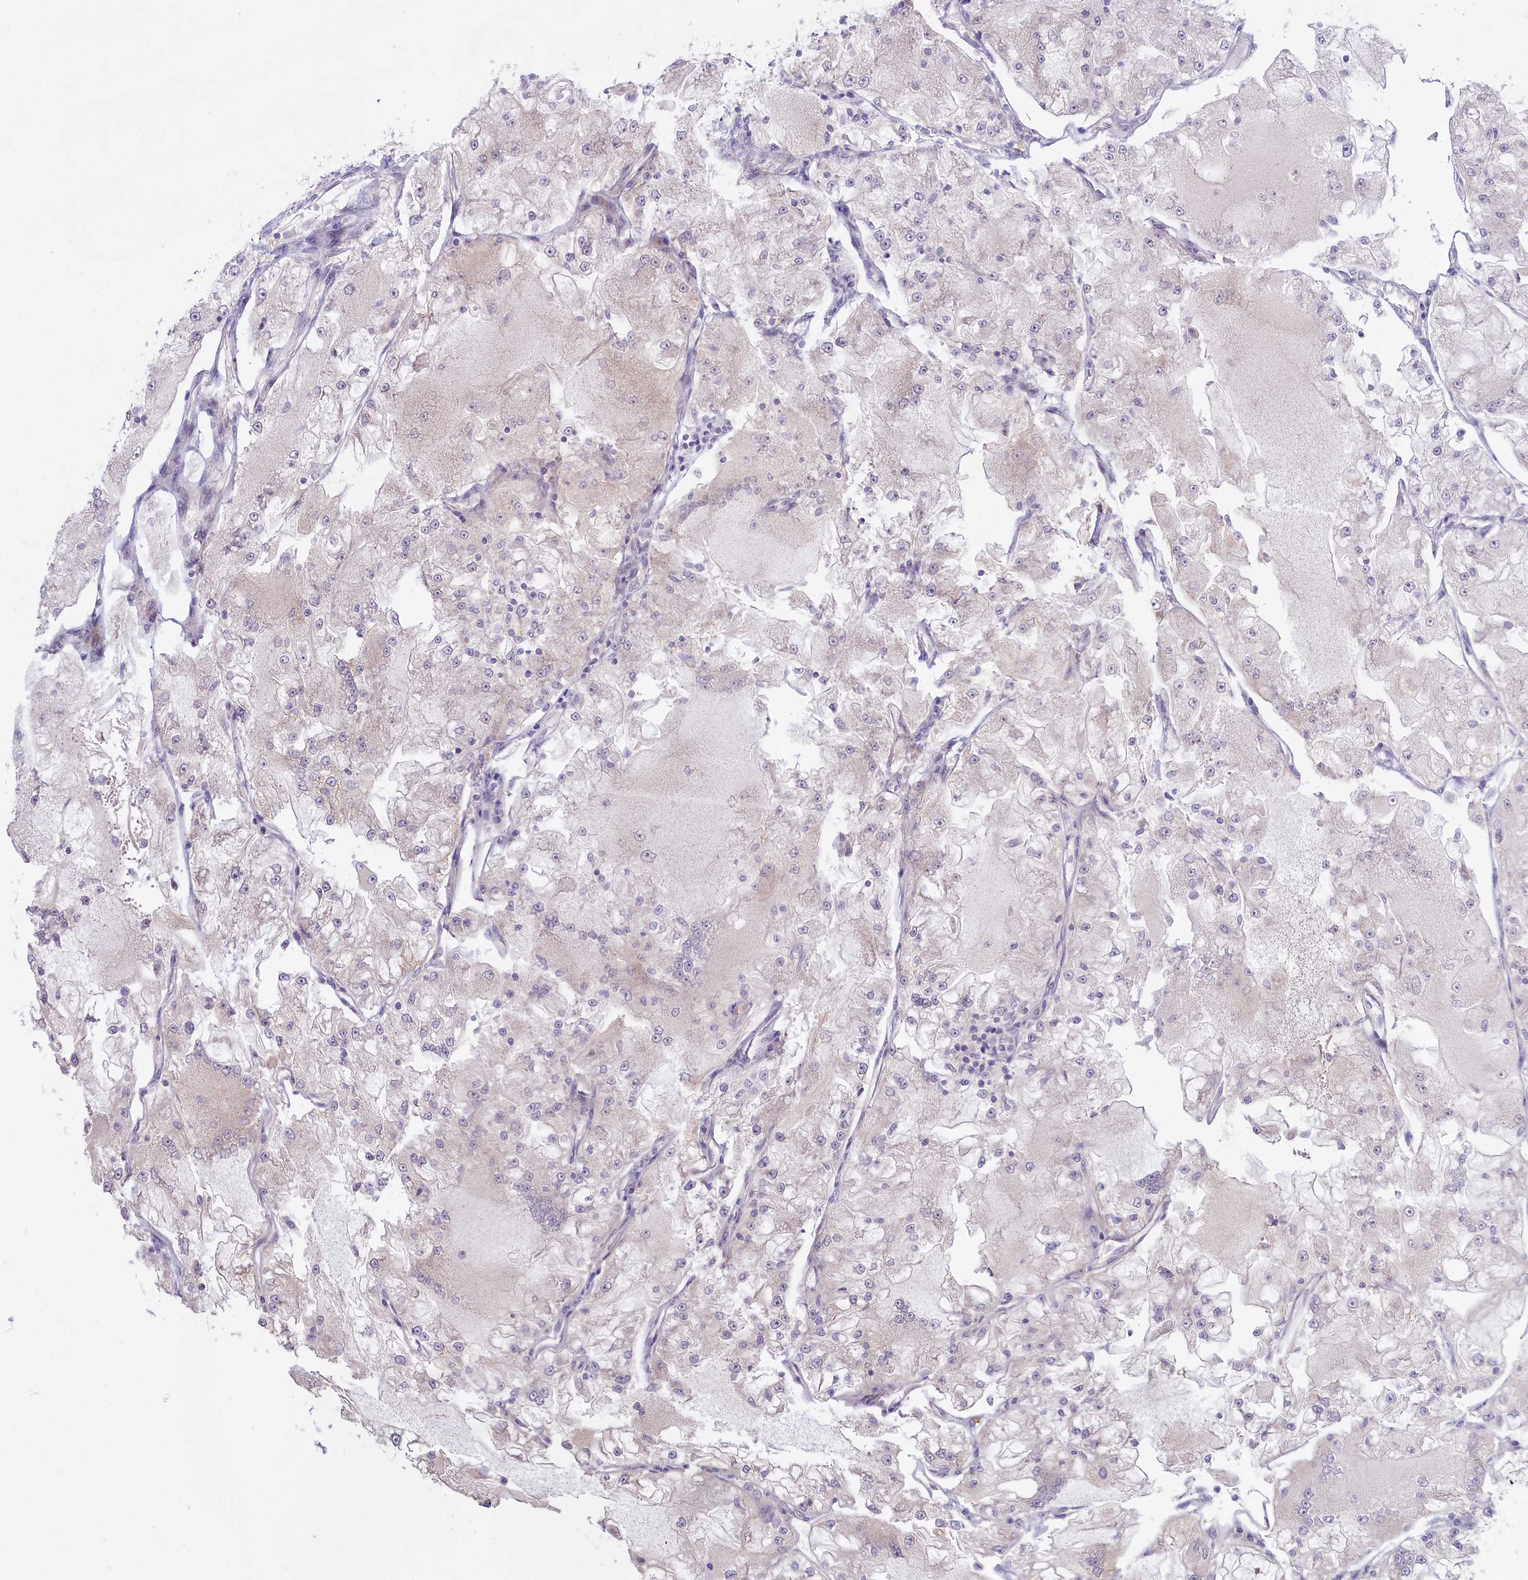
{"staining": {"intensity": "negative", "quantity": "none", "location": "none"}, "tissue": "renal cancer", "cell_type": "Tumor cells", "image_type": "cancer", "snomed": [{"axis": "morphology", "description": "Adenocarcinoma, NOS"}, {"axis": "topography", "description": "Kidney"}], "caption": "DAB (3,3'-diaminobenzidine) immunohistochemical staining of human renal adenocarcinoma reveals no significant positivity in tumor cells. Brightfield microscopy of immunohistochemistry (IHC) stained with DAB (3,3'-diaminobenzidine) (brown) and hematoxylin (blue), captured at high magnification.", "gene": "MEMO1", "patient": {"sex": "female", "age": 72}}